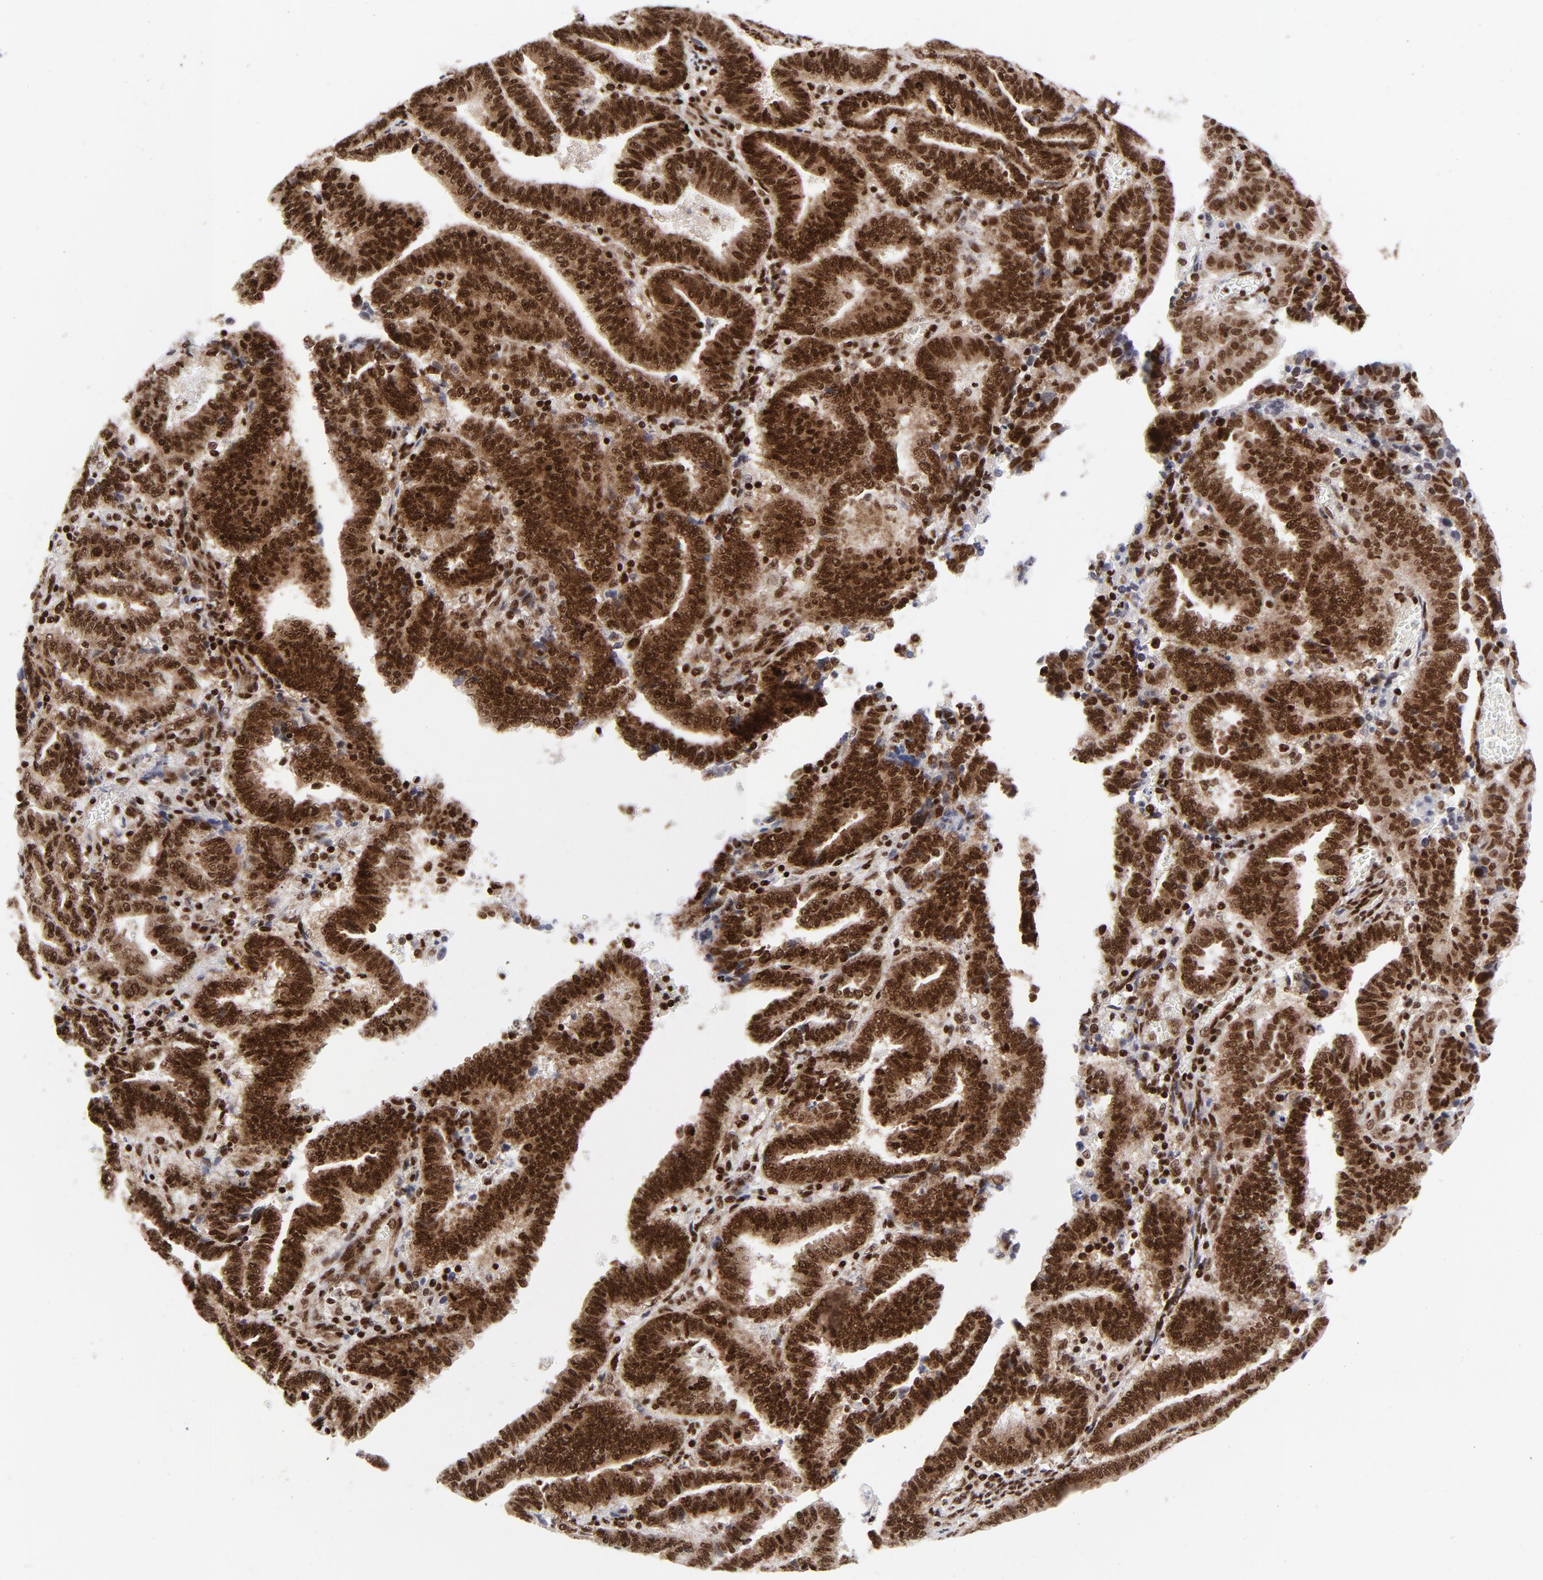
{"staining": {"intensity": "strong", "quantity": ">75%", "location": "nuclear"}, "tissue": "endometrial cancer", "cell_type": "Tumor cells", "image_type": "cancer", "snomed": [{"axis": "morphology", "description": "Adenocarcinoma, NOS"}, {"axis": "topography", "description": "Uterus"}], "caption": "Protein expression analysis of human endometrial adenocarcinoma reveals strong nuclear staining in about >75% of tumor cells. (Stains: DAB in brown, nuclei in blue, Microscopy: brightfield microscopy at high magnification).", "gene": "NFYB", "patient": {"sex": "female", "age": 83}}